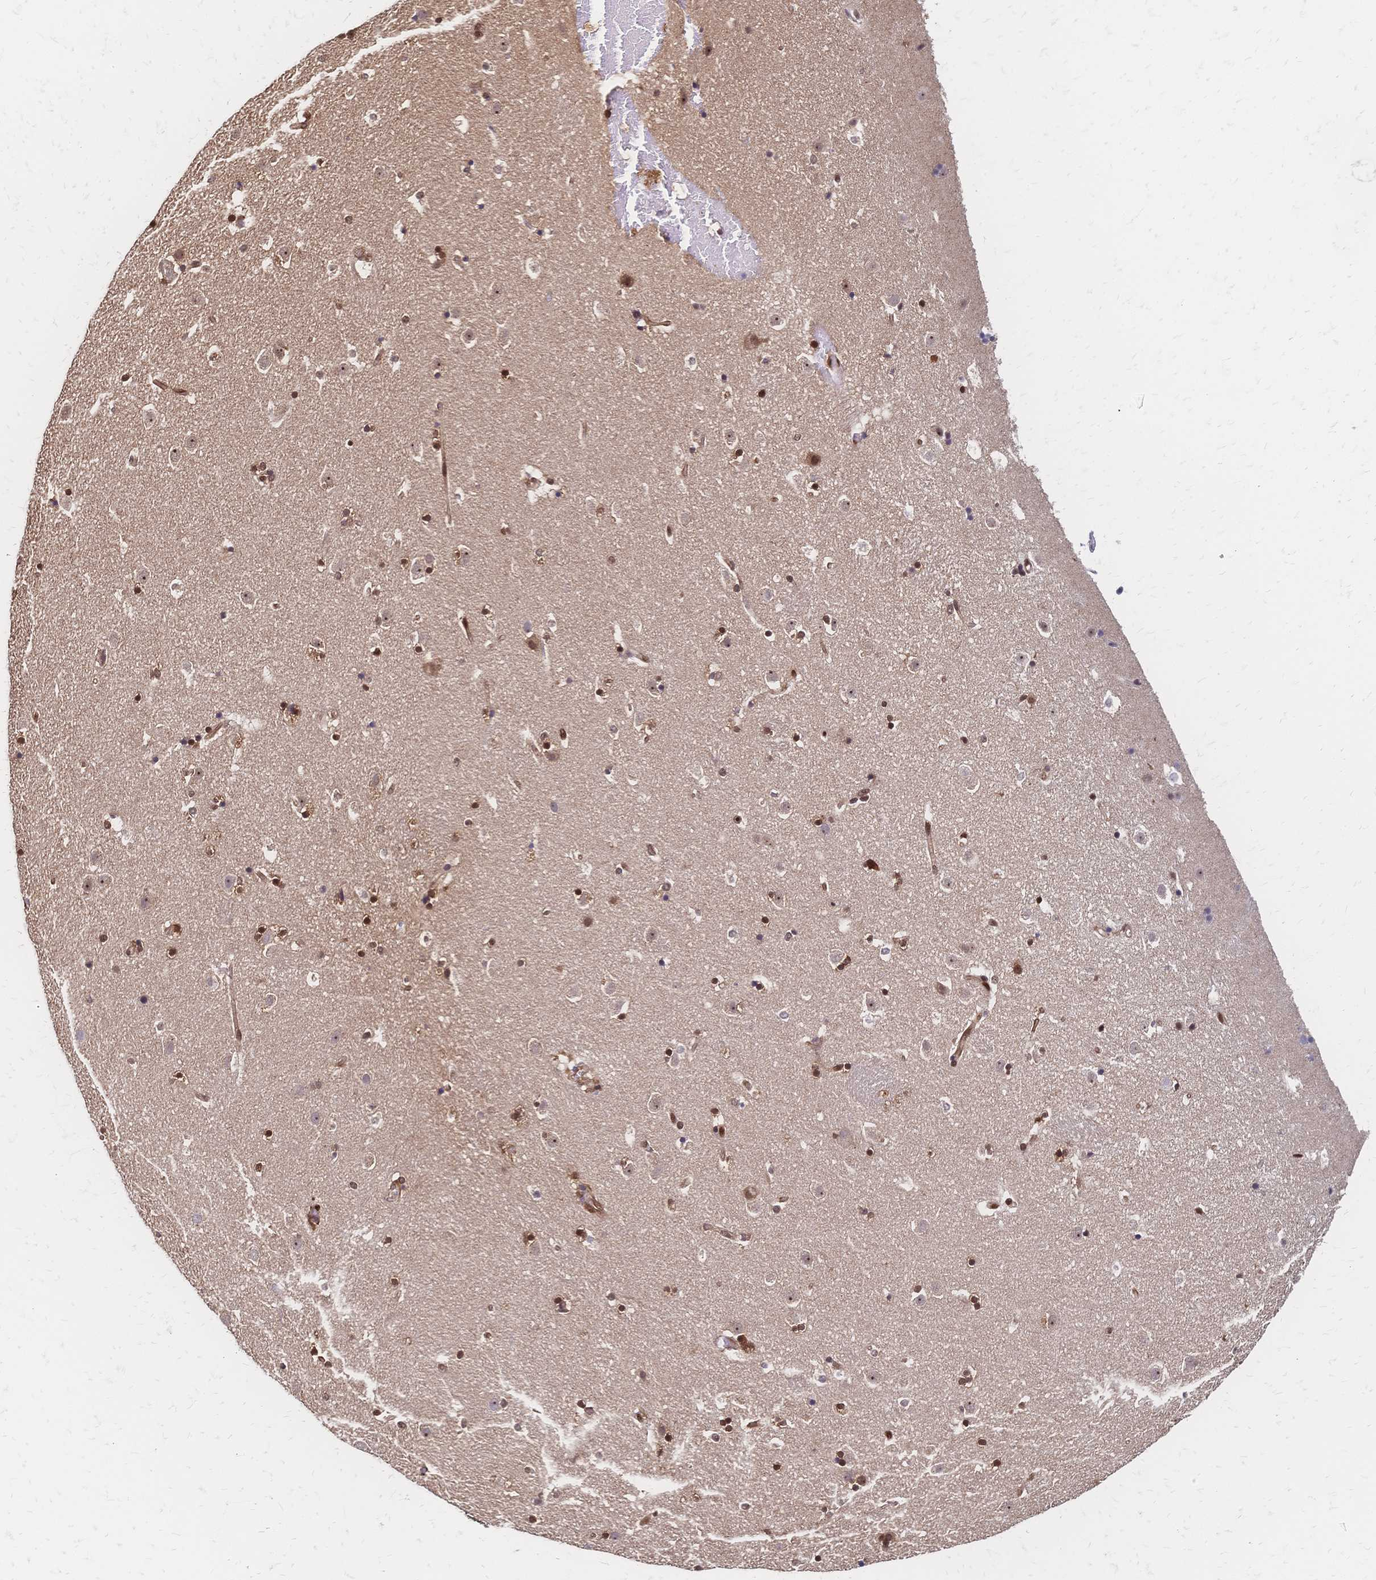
{"staining": {"intensity": "moderate", "quantity": "<25%", "location": "nuclear"}, "tissue": "caudate", "cell_type": "Glial cells", "image_type": "normal", "snomed": [{"axis": "morphology", "description": "Normal tissue, NOS"}, {"axis": "topography", "description": "Lateral ventricle wall"}], "caption": "This is an image of immunohistochemistry (IHC) staining of unremarkable caudate, which shows moderate positivity in the nuclear of glial cells.", "gene": "HDGF", "patient": {"sex": "male", "age": 37}}